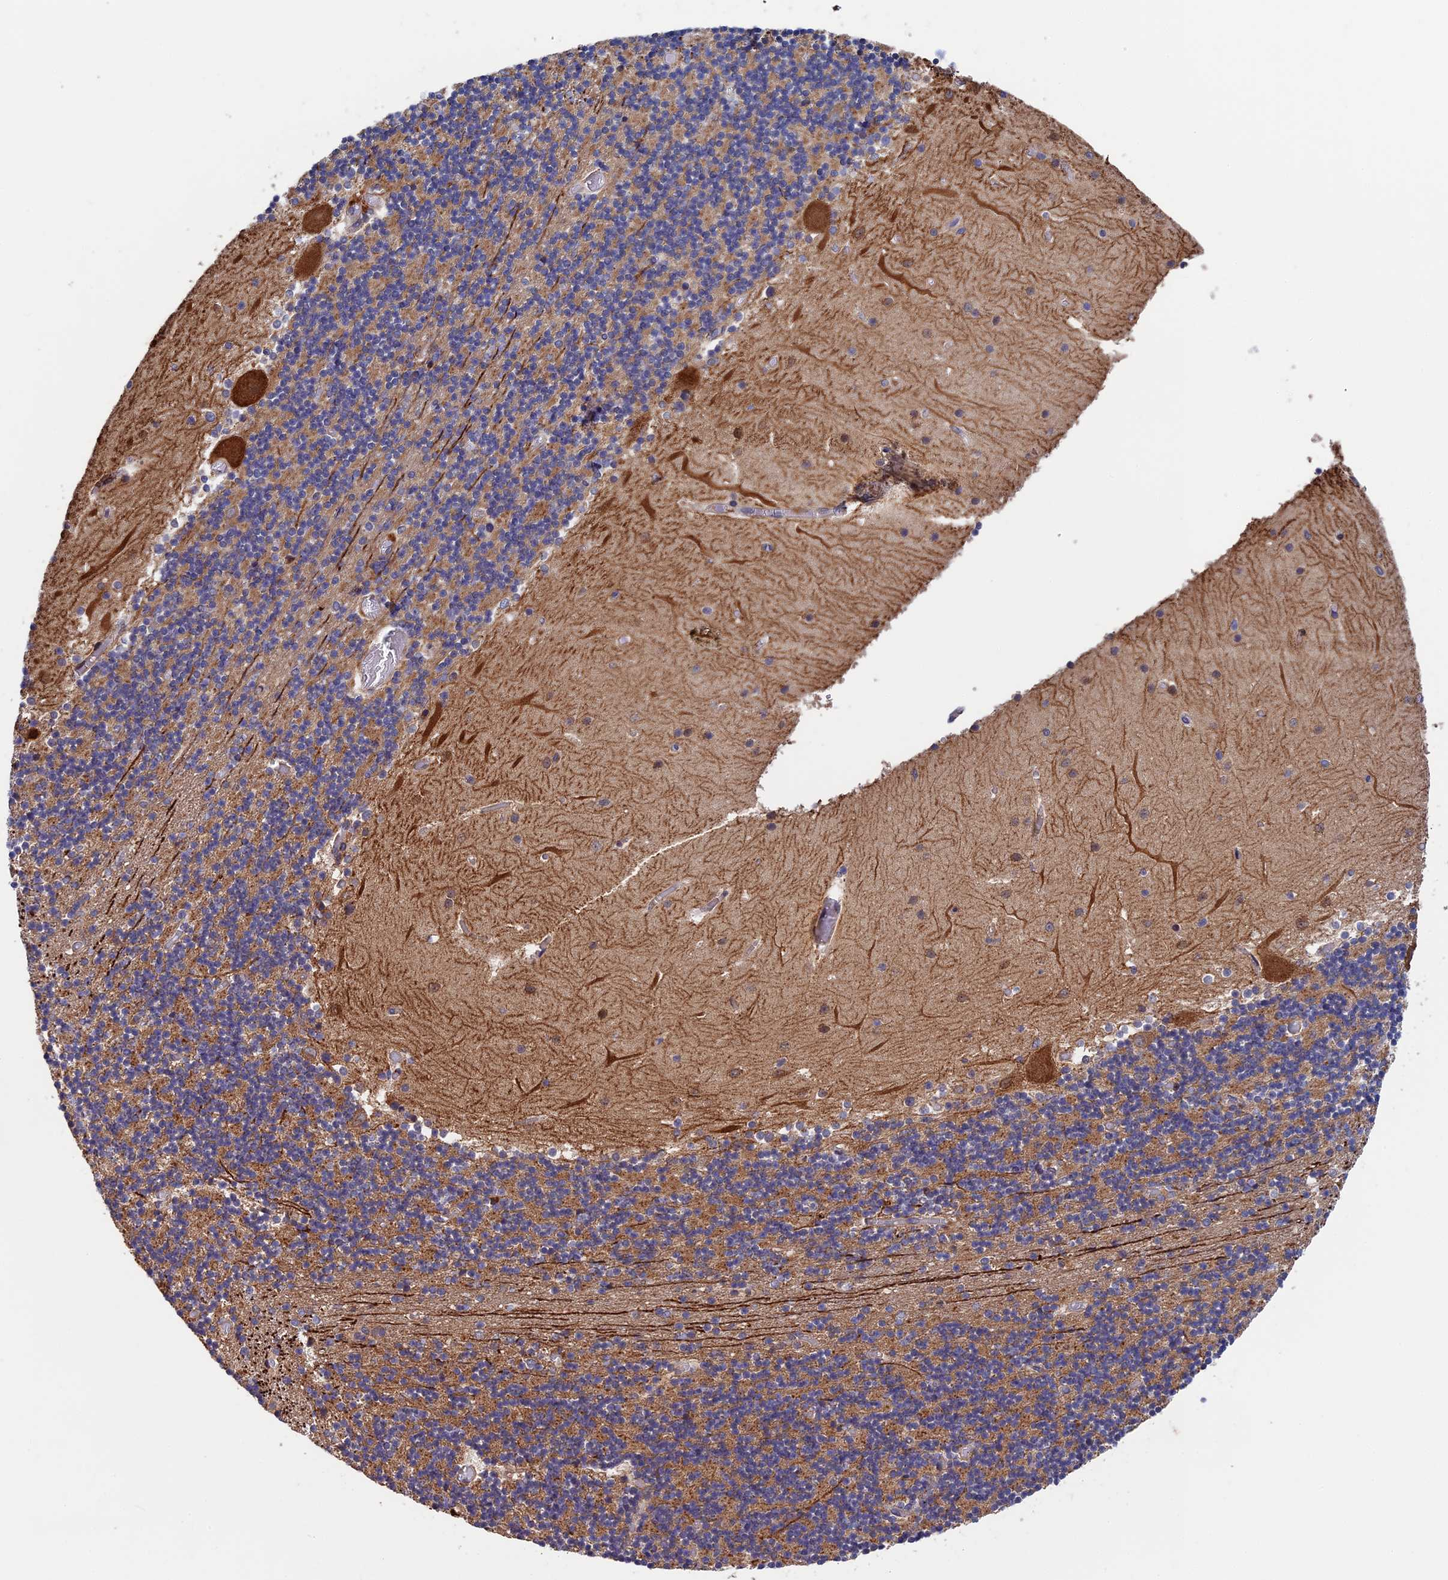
{"staining": {"intensity": "weak", "quantity": ">75%", "location": "cytoplasmic/membranous"}, "tissue": "cerebellum", "cell_type": "Cells in granular layer", "image_type": "normal", "snomed": [{"axis": "morphology", "description": "Normal tissue, NOS"}, {"axis": "topography", "description": "Cerebellum"}], "caption": "IHC photomicrograph of normal human cerebellum stained for a protein (brown), which shows low levels of weak cytoplasmic/membranous positivity in approximately >75% of cells in granular layer.", "gene": "RNF17", "patient": {"sex": "female", "age": 28}}